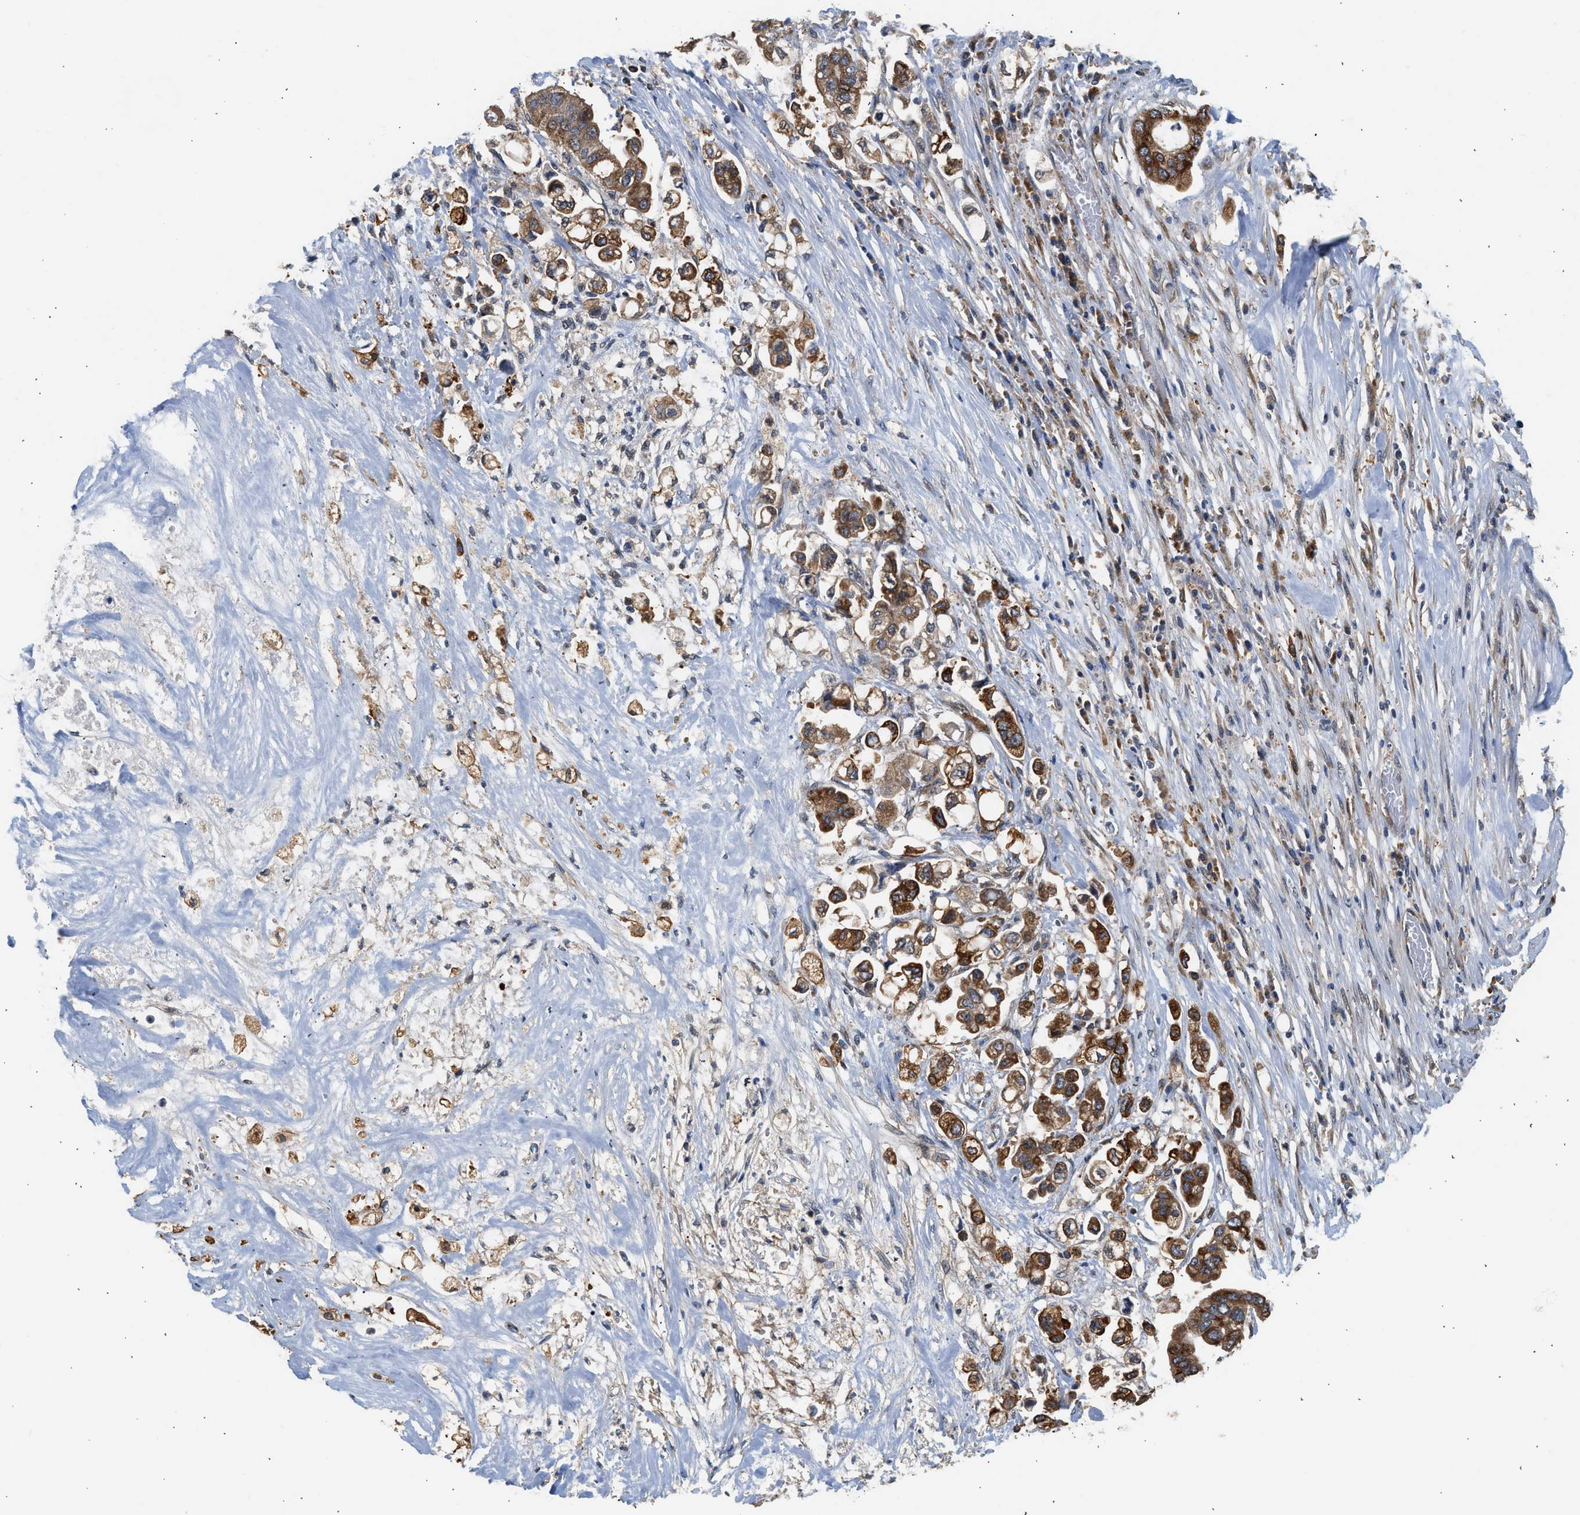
{"staining": {"intensity": "strong", "quantity": ">75%", "location": "cytoplasmic/membranous"}, "tissue": "stomach cancer", "cell_type": "Tumor cells", "image_type": "cancer", "snomed": [{"axis": "morphology", "description": "Adenocarcinoma, NOS"}, {"axis": "topography", "description": "Stomach"}], "caption": "Protein staining shows strong cytoplasmic/membranous staining in approximately >75% of tumor cells in adenocarcinoma (stomach).", "gene": "POLG2", "patient": {"sex": "male", "age": 62}}